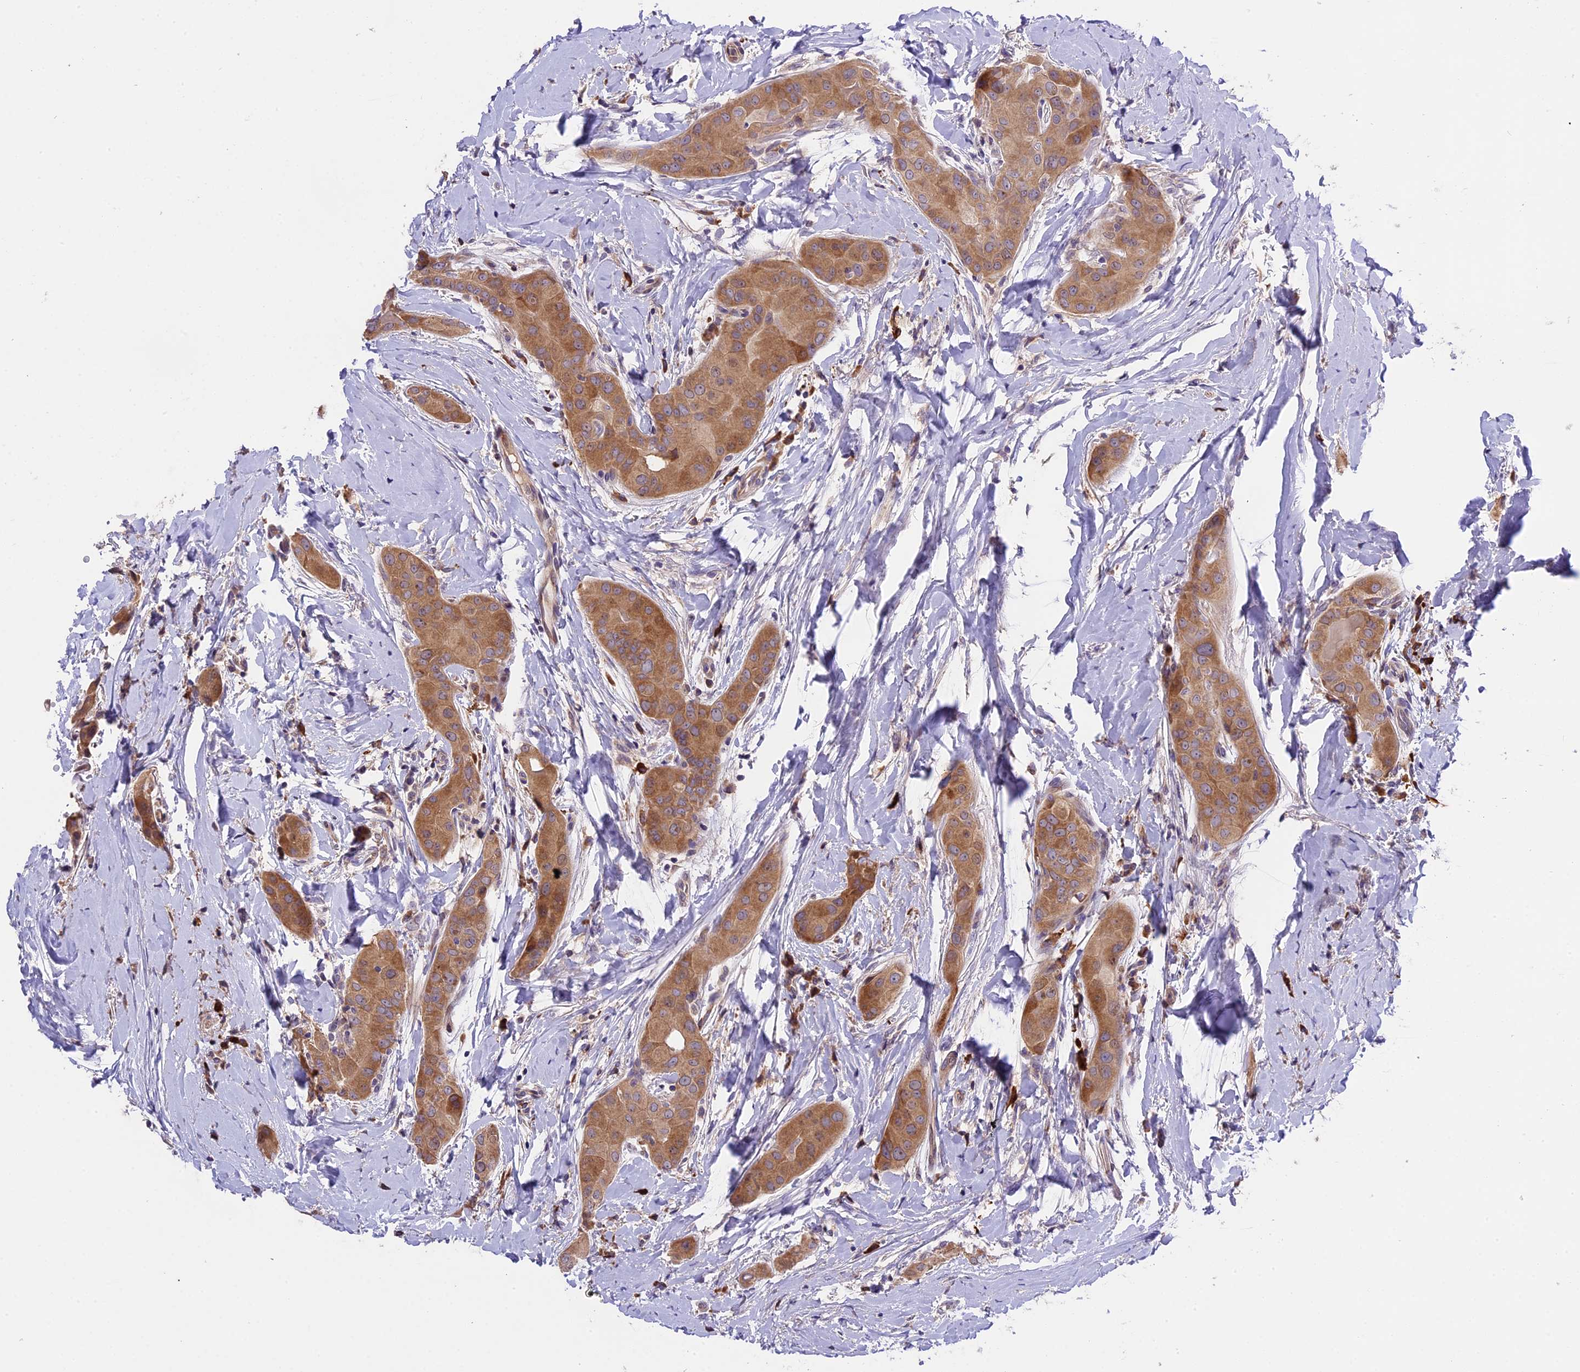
{"staining": {"intensity": "moderate", "quantity": ">75%", "location": "cytoplasmic/membranous"}, "tissue": "thyroid cancer", "cell_type": "Tumor cells", "image_type": "cancer", "snomed": [{"axis": "morphology", "description": "Papillary adenocarcinoma, NOS"}, {"axis": "topography", "description": "Thyroid gland"}], "caption": "A brown stain shows moderate cytoplasmic/membranous positivity of a protein in human thyroid papillary adenocarcinoma tumor cells.", "gene": "ABCC10", "patient": {"sex": "male", "age": 33}}